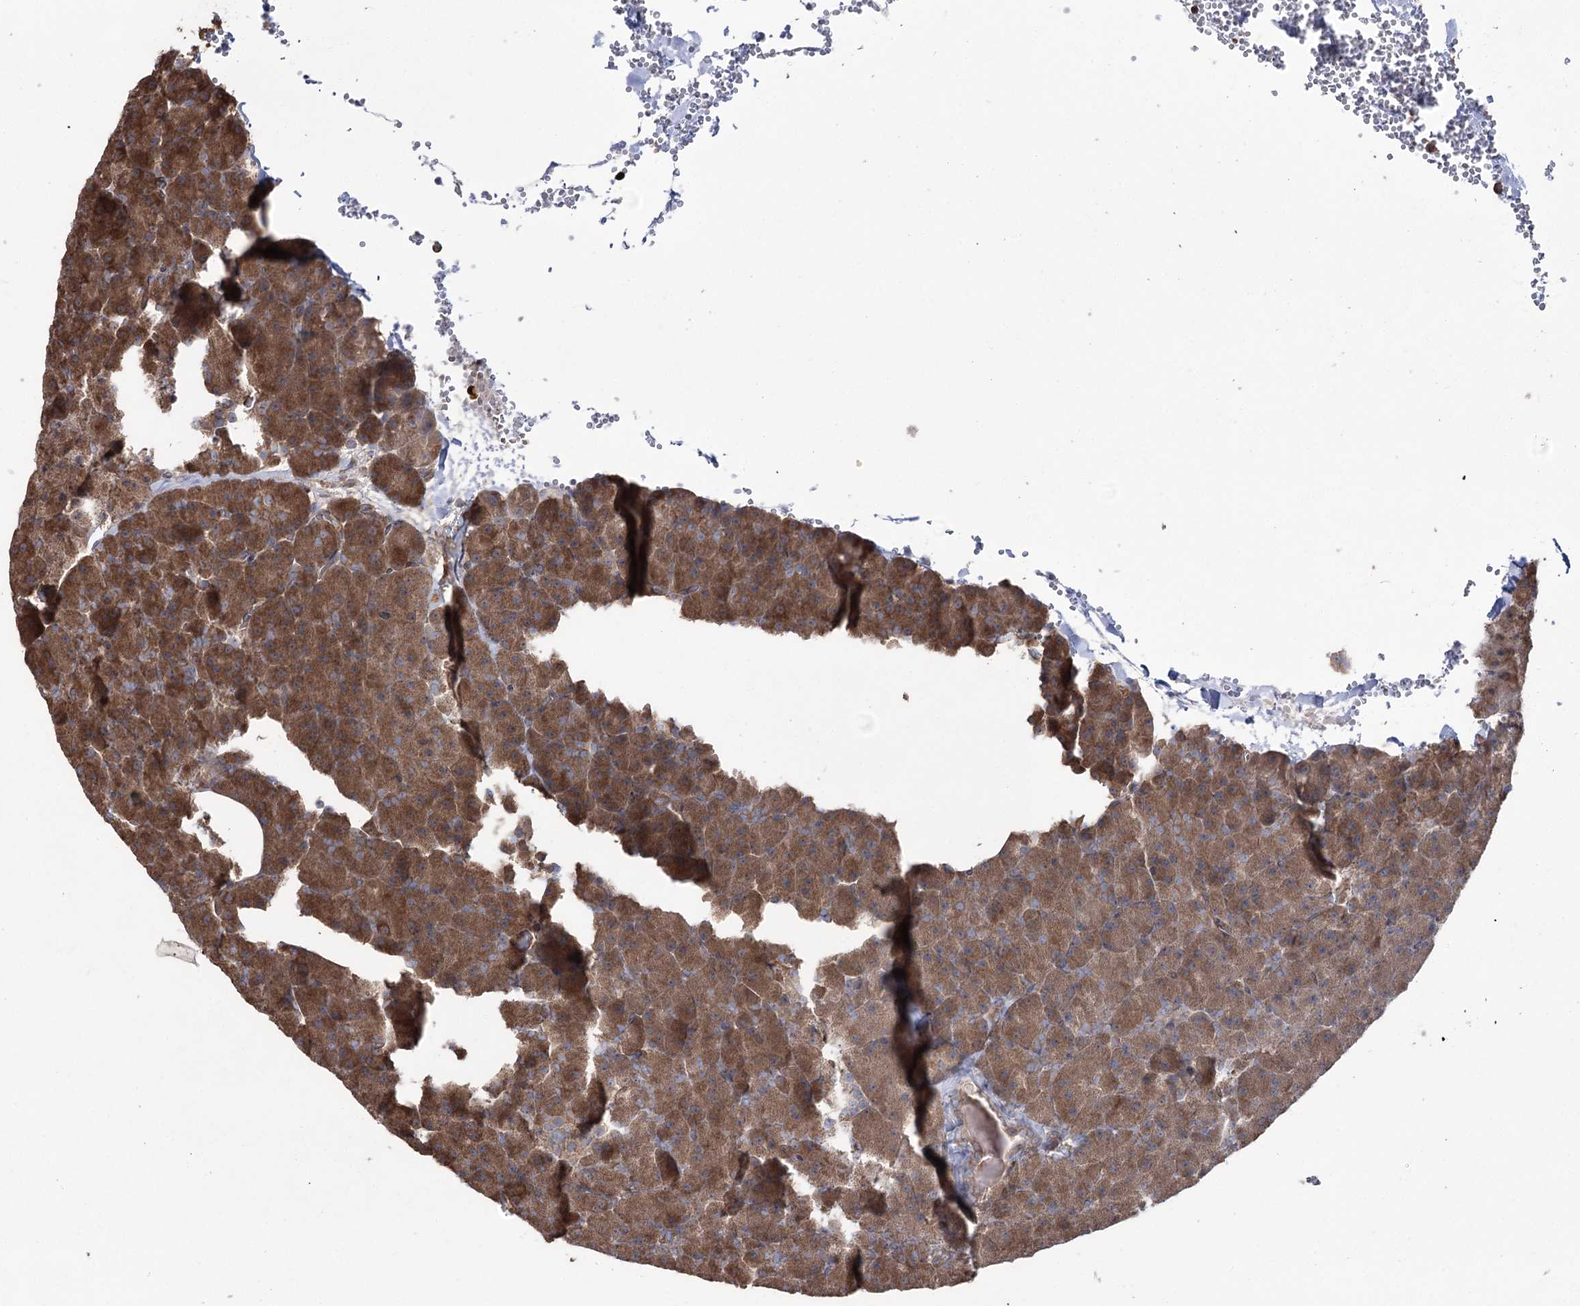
{"staining": {"intensity": "moderate", "quantity": ">75%", "location": "cytoplasmic/membranous"}, "tissue": "pancreas", "cell_type": "Exocrine glandular cells", "image_type": "normal", "snomed": [{"axis": "morphology", "description": "Normal tissue, NOS"}, {"axis": "morphology", "description": "Carcinoid, malignant, NOS"}, {"axis": "topography", "description": "Pancreas"}], "caption": "Protein expression by IHC displays moderate cytoplasmic/membranous positivity in about >75% of exocrine glandular cells in benign pancreas. The protein of interest is shown in brown color, while the nuclei are stained blue.", "gene": "LARS2", "patient": {"sex": "female", "age": 35}}